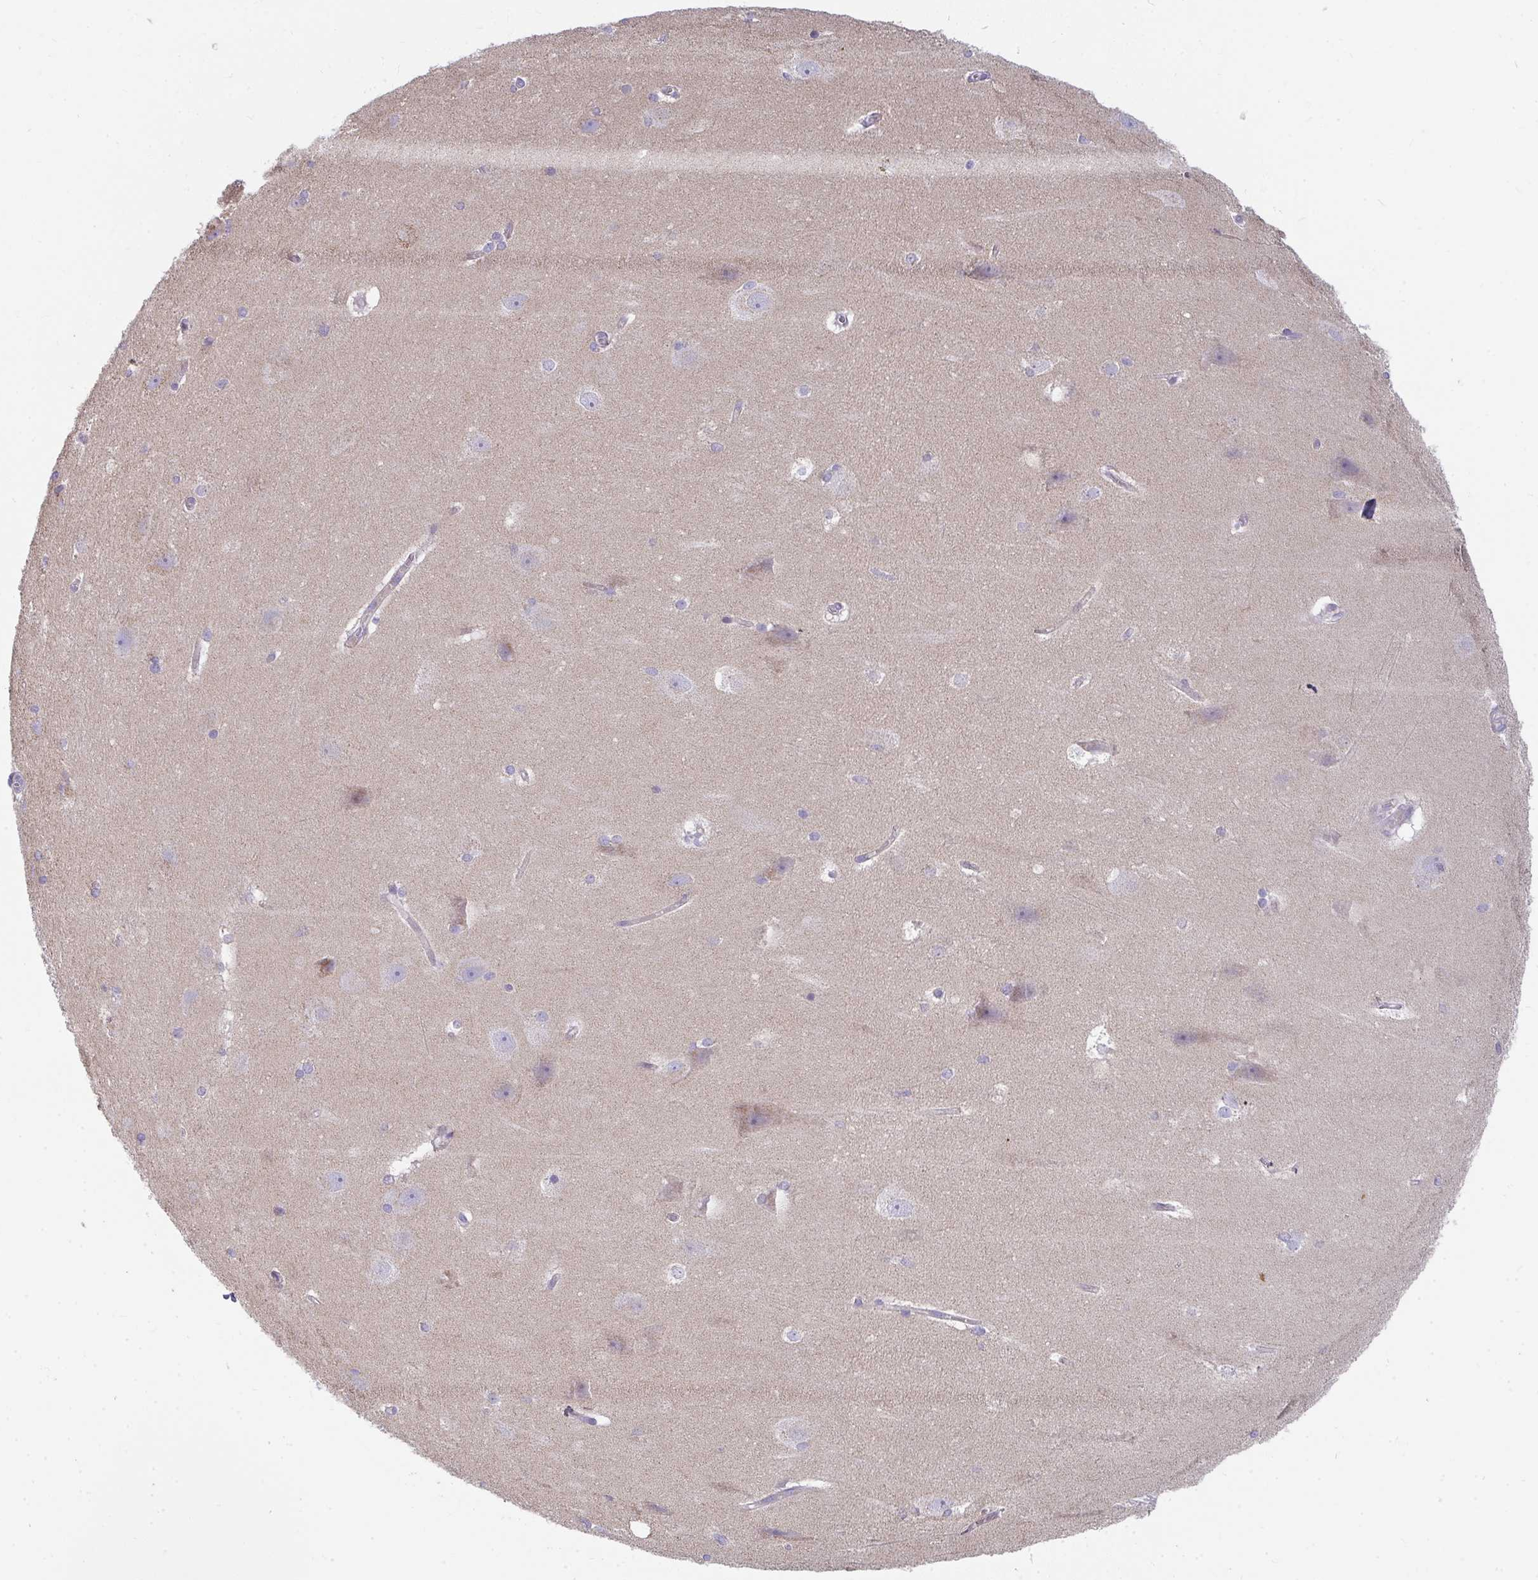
{"staining": {"intensity": "negative", "quantity": "none", "location": "none"}, "tissue": "hippocampus", "cell_type": "Glial cells", "image_type": "normal", "snomed": [{"axis": "morphology", "description": "Normal tissue, NOS"}, {"axis": "topography", "description": "Cerebral cortex"}, {"axis": "topography", "description": "Hippocampus"}], "caption": "IHC photomicrograph of benign hippocampus: hippocampus stained with DAB (3,3'-diaminobenzidine) demonstrates no significant protein staining in glial cells. (DAB immunohistochemistry (IHC) visualized using brightfield microscopy, high magnification).", "gene": "FAHD1", "patient": {"sex": "female", "age": 19}}